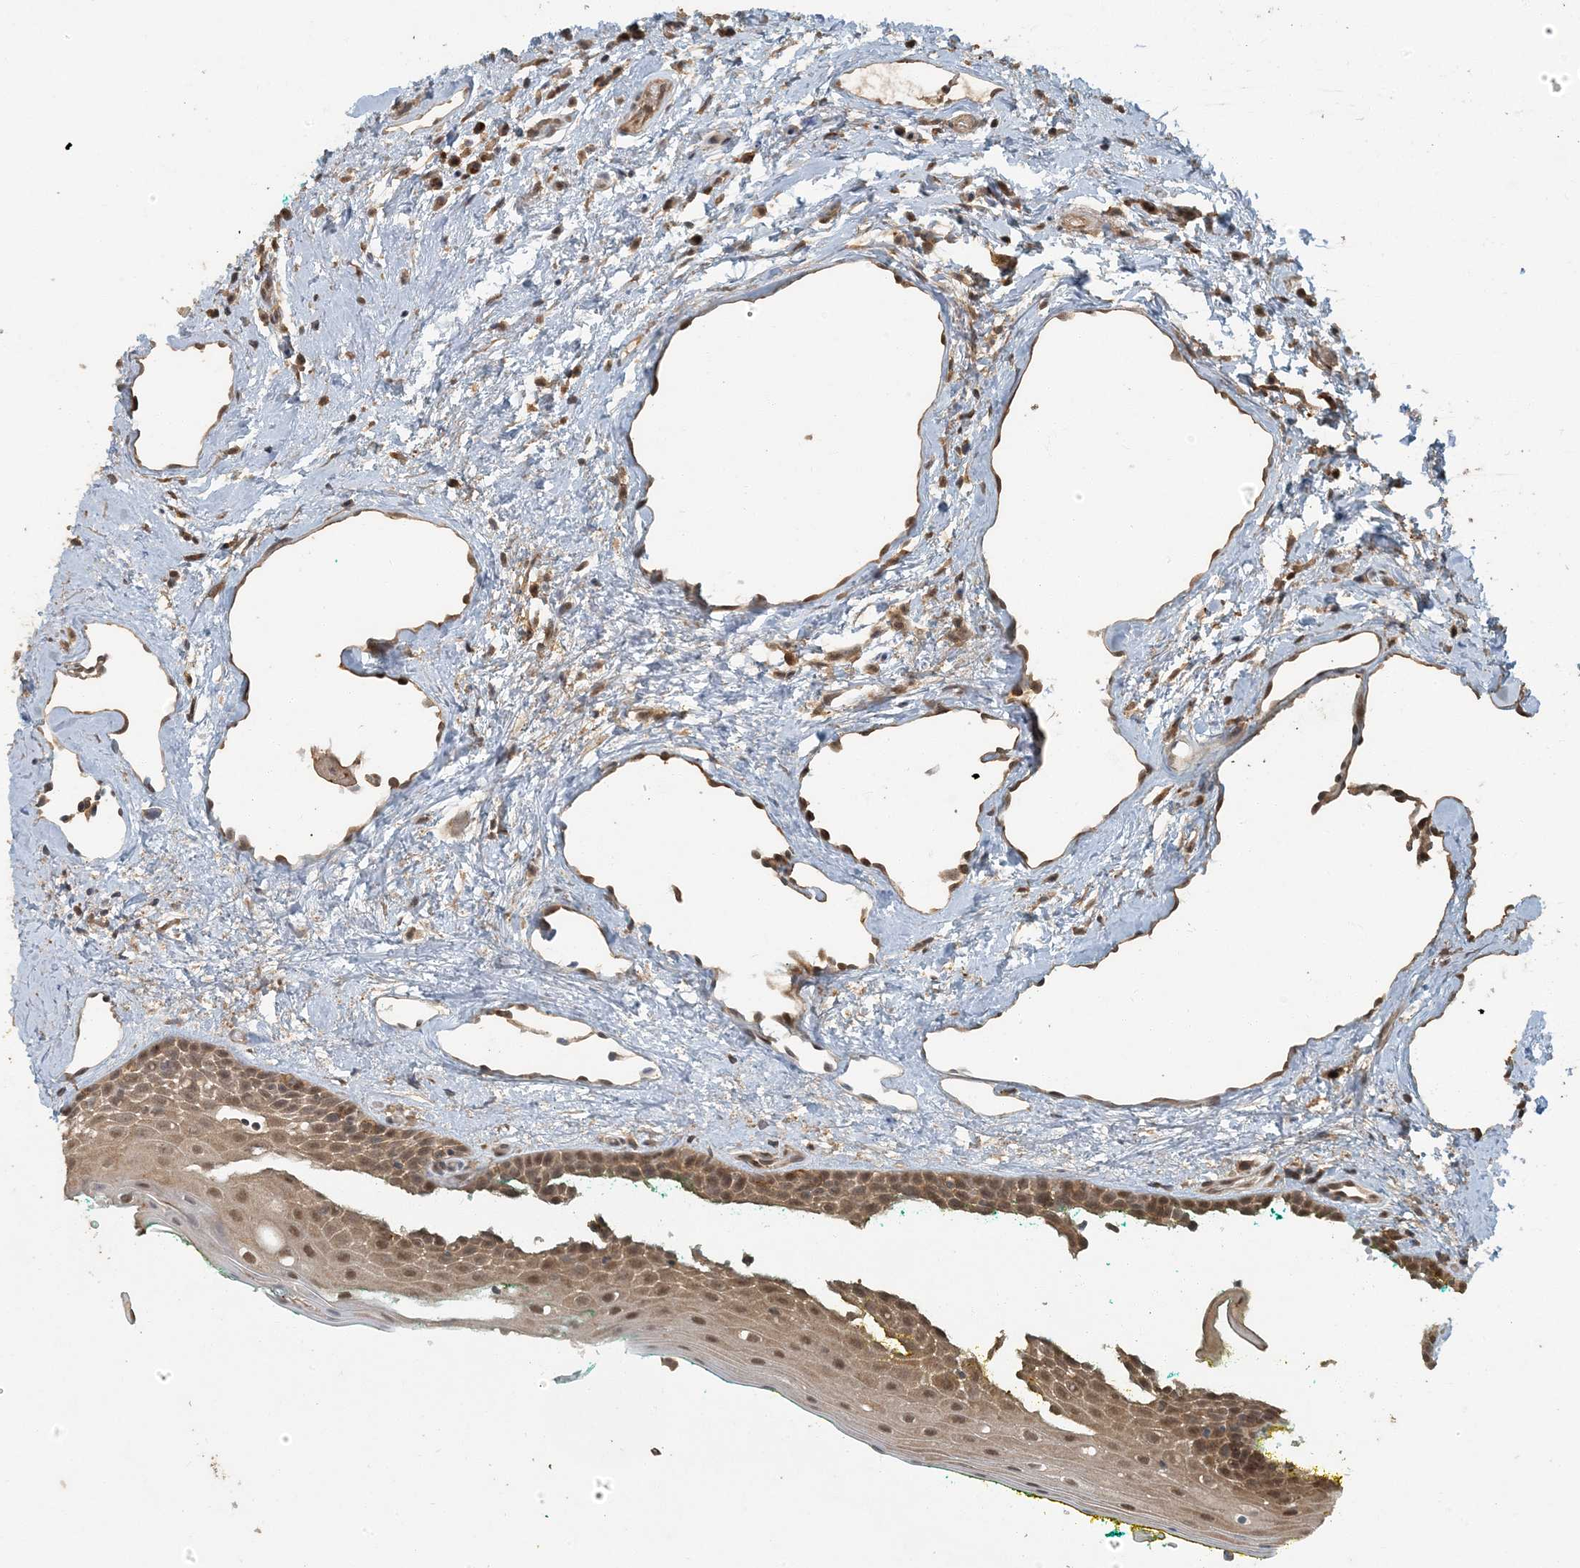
{"staining": {"intensity": "strong", "quantity": ">75%", "location": "cytoplasmic/membranous,nuclear"}, "tissue": "oral mucosa", "cell_type": "Squamous epithelial cells", "image_type": "normal", "snomed": [{"axis": "morphology", "description": "Normal tissue, NOS"}, {"axis": "topography", "description": "Oral tissue"}], "caption": "The micrograph demonstrates a brown stain indicating the presence of a protein in the cytoplasmic/membranous,nuclear of squamous epithelial cells in oral mucosa. The staining was performed using DAB (3,3'-diaminobenzidine) to visualize the protein expression in brown, while the nuclei were stained in blue with hematoxylin (Magnification: 20x).", "gene": "AK9", "patient": {"sex": "female", "age": 70}}